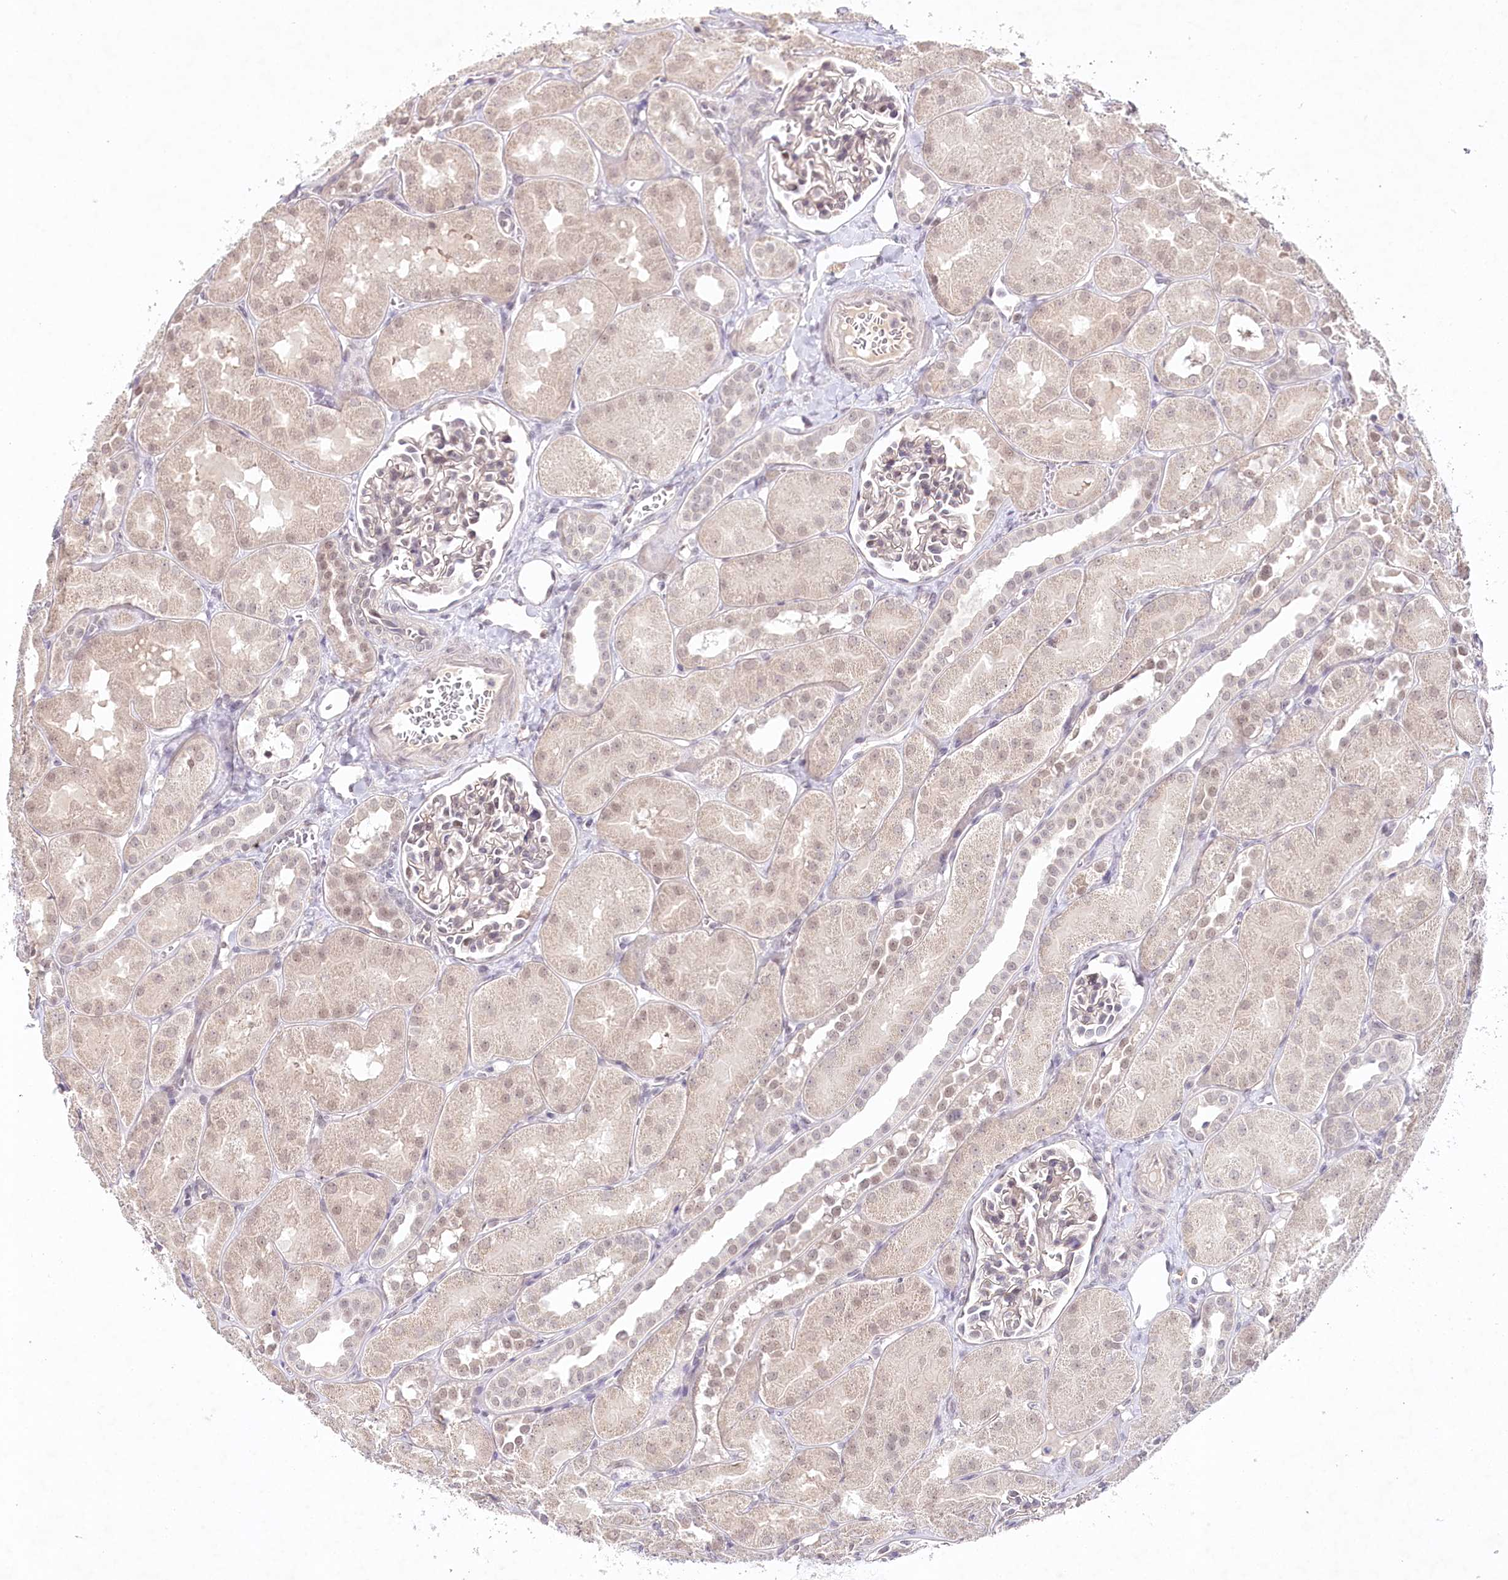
{"staining": {"intensity": "weak", "quantity": "<25%", "location": "nuclear"}, "tissue": "kidney", "cell_type": "Cells in glomeruli", "image_type": "normal", "snomed": [{"axis": "morphology", "description": "Normal tissue, NOS"}, {"axis": "topography", "description": "Kidney"}, {"axis": "topography", "description": "Urinary bladder"}], "caption": "DAB (3,3'-diaminobenzidine) immunohistochemical staining of unremarkable kidney shows no significant expression in cells in glomeruli. (DAB (3,3'-diaminobenzidine) IHC, high magnification).", "gene": "AMTN", "patient": {"sex": "male", "age": 16}}